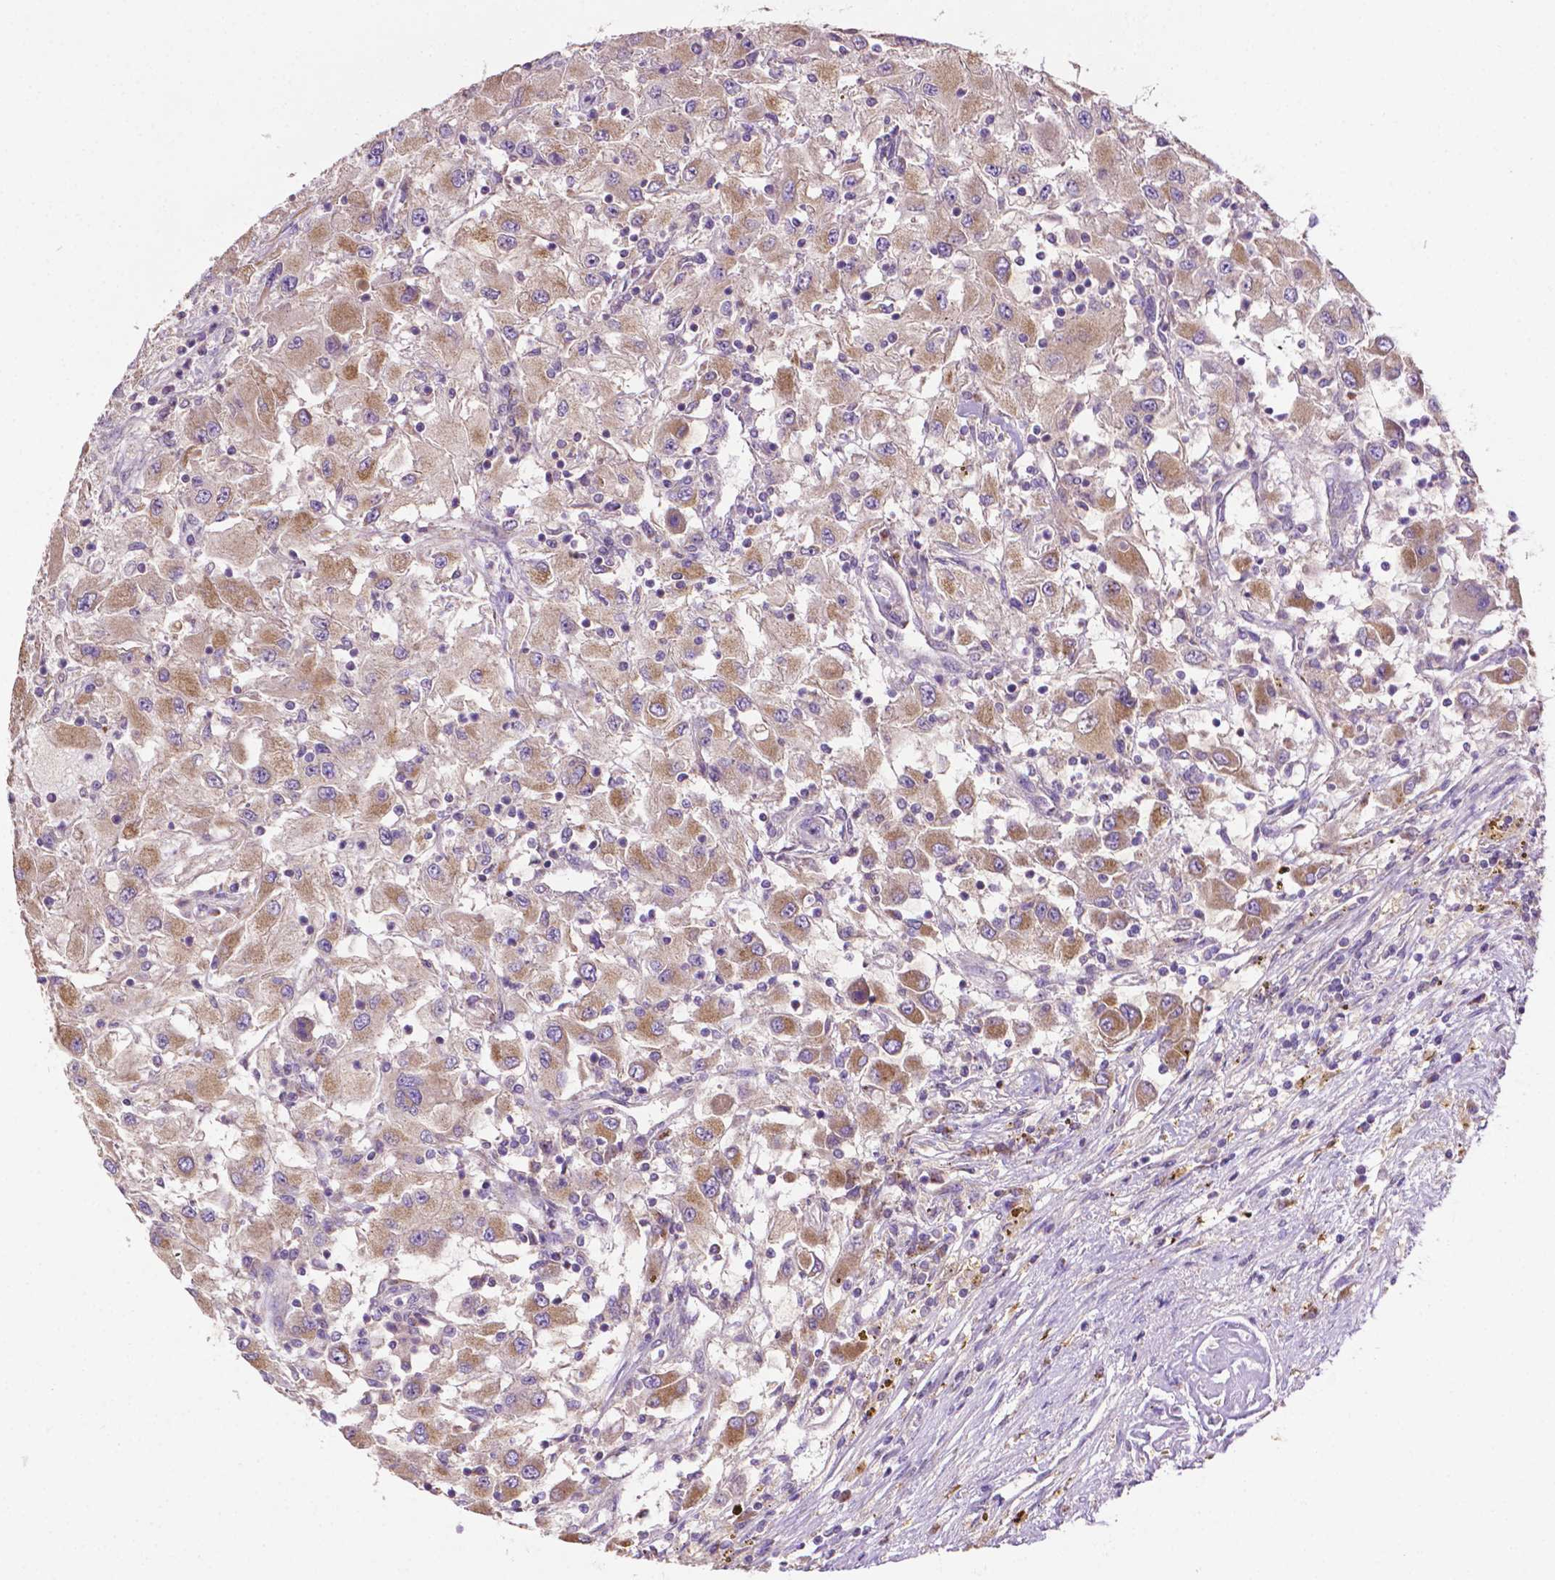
{"staining": {"intensity": "strong", "quantity": ">75%", "location": "cytoplasmic/membranous"}, "tissue": "renal cancer", "cell_type": "Tumor cells", "image_type": "cancer", "snomed": [{"axis": "morphology", "description": "Adenocarcinoma, NOS"}, {"axis": "topography", "description": "Kidney"}], "caption": "Adenocarcinoma (renal) stained with a protein marker reveals strong staining in tumor cells.", "gene": "ILVBL", "patient": {"sex": "female", "age": 67}}